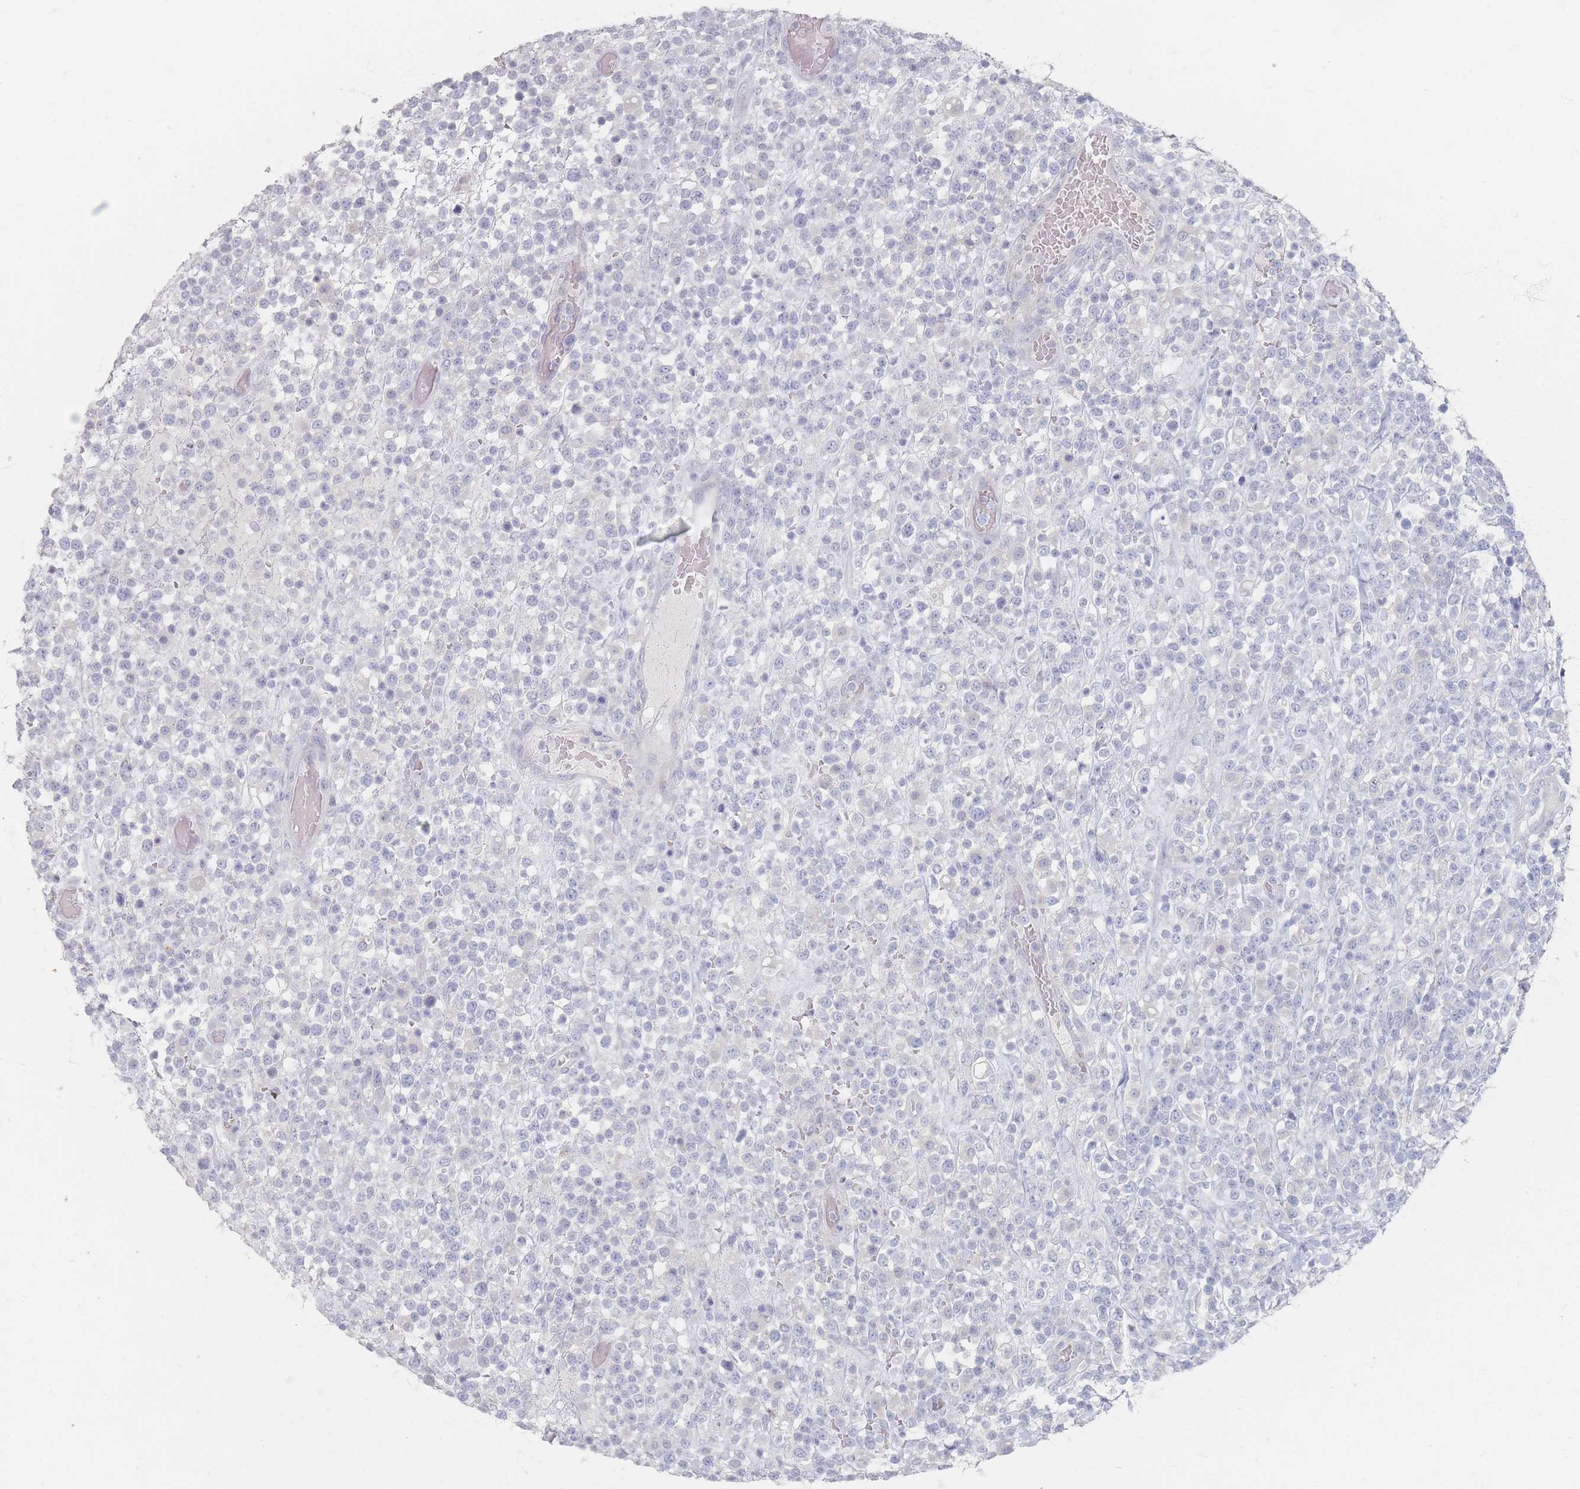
{"staining": {"intensity": "negative", "quantity": "none", "location": "none"}, "tissue": "lymphoma", "cell_type": "Tumor cells", "image_type": "cancer", "snomed": [{"axis": "morphology", "description": "Malignant lymphoma, non-Hodgkin's type, High grade"}, {"axis": "topography", "description": "Colon"}], "caption": "Immunohistochemistry (IHC) image of neoplastic tissue: malignant lymphoma, non-Hodgkin's type (high-grade) stained with DAB (3,3'-diaminobenzidine) shows no significant protein expression in tumor cells.", "gene": "CD37", "patient": {"sex": "female", "age": 53}}